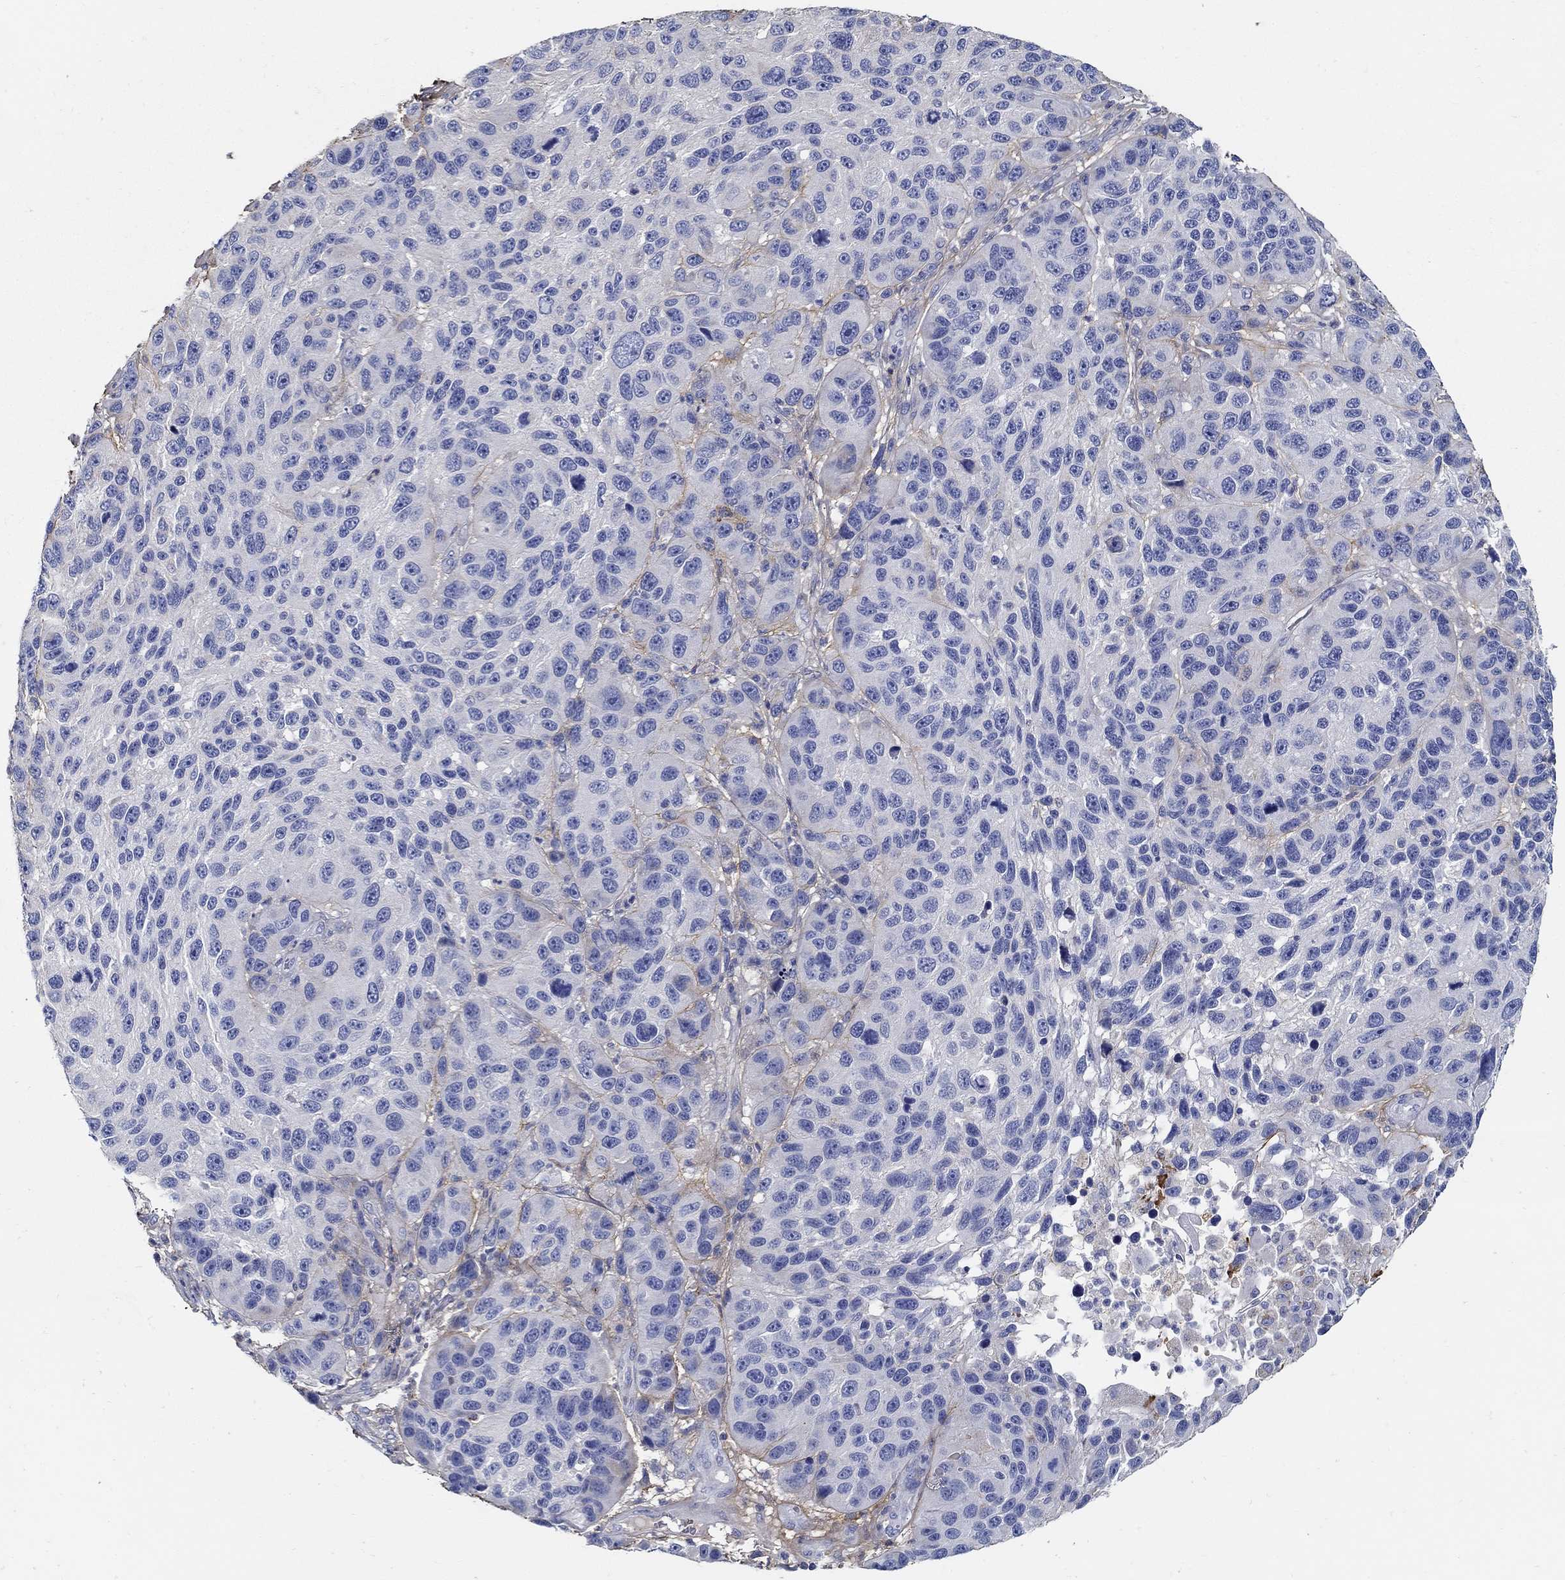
{"staining": {"intensity": "negative", "quantity": "none", "location": "none"}, "tissue": "melanoma", "cell_type": "Tumor cells", "image_type": "cancer", "snomed": [{"axis": "morphology", "description": "Malignant melanoma, NOS"}, {"axis": "topography", "description": "Skin"}], "caption": "Tumor cells show no significant protein positivity in malignant melanoma.", "gene": "TGFBI", "patient": {"sex": "male", "age": 53}}